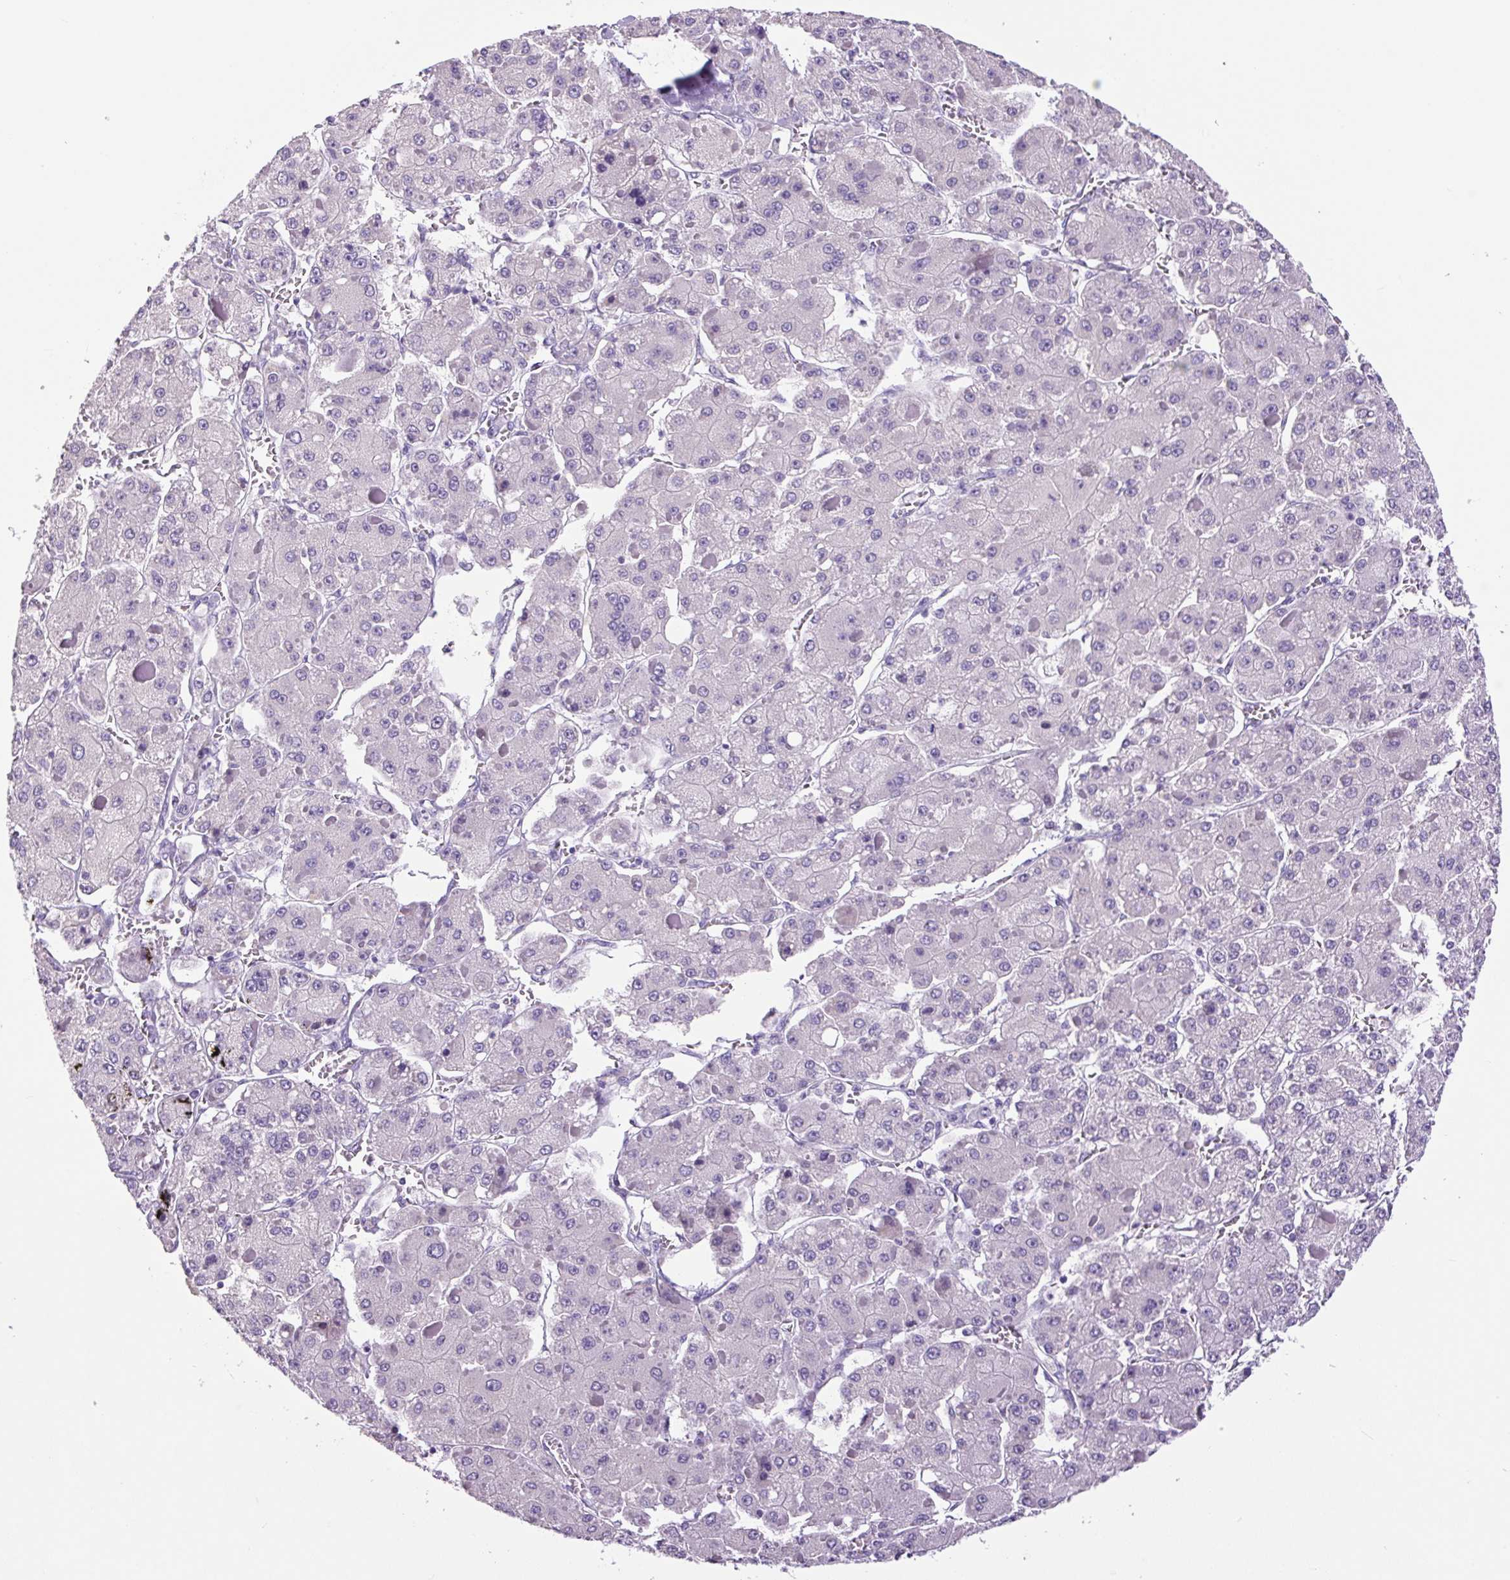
{"staining": {"intensity": "negative", "quantity": "none", "location": "none"}, "tissue": "liver cancer", "cell_type": "Tumor cells", "image_type": "cancer", "snomed": [{"axis": "morphology", "description": "Carcinoma, Hepatocellular, NOS"}, {"axis": "topography", "description": "Liver"}], "caption": "Protein analysis of liver cancer (hepatocellular carcinoma) shows no significant positivity in tumor cells.", "gene": "CHGA", "patient": {"sex": "female", "age": 73}}